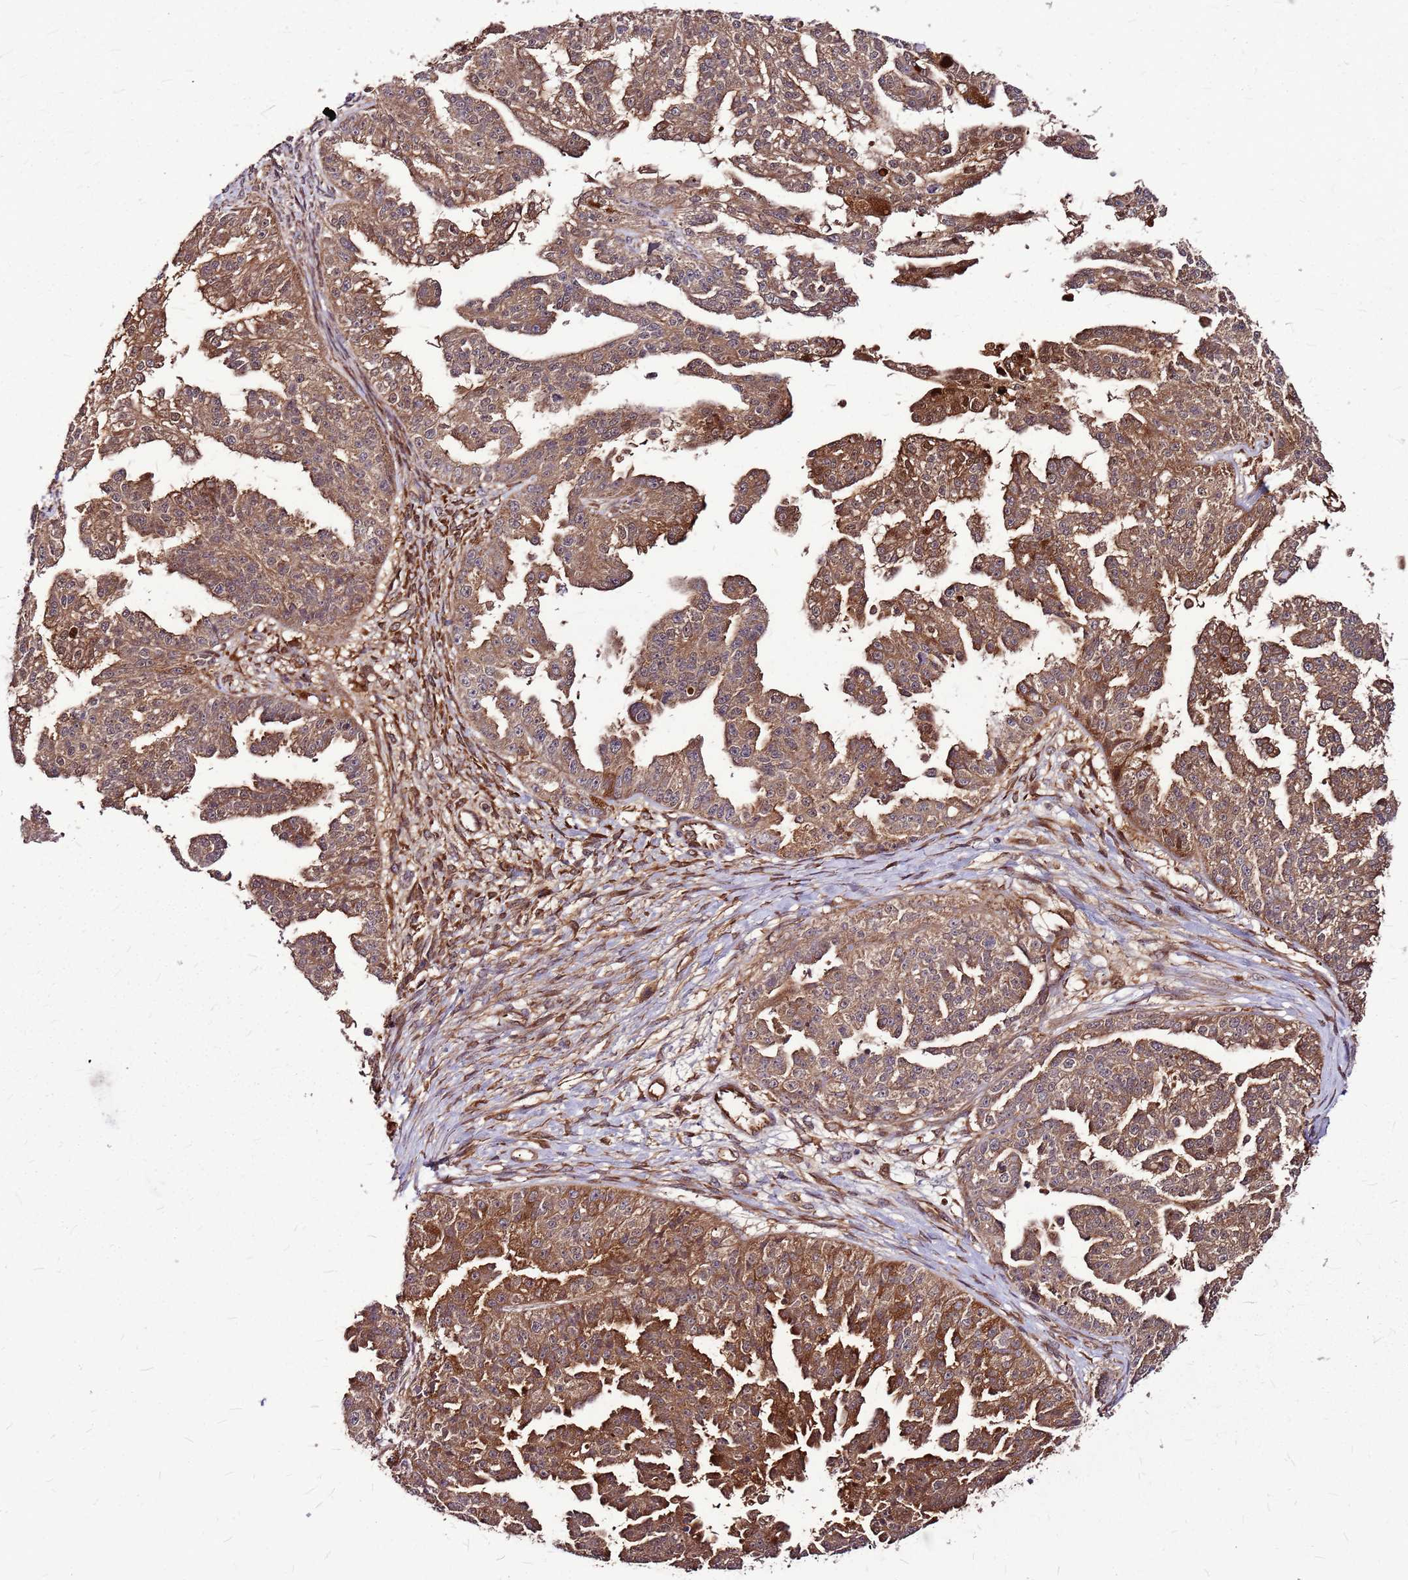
{"staining": {"intensity": "moderate", "quantity": ">75%", "location": "cytoplasmic/membranous"}, "tissue": "ovarian cancer", "cell_type": "Tumor cells", "image_type": "cancer", "snomed": [{"axis": "morphology", "description": "Cystadenocarcinoma, serous, NOS"}, {"axis": "topography", "description": "Ovary"}], "caption": "Tumor cells display medium levels of moderate cytoplasmic/membranous staining in approximately >75% of cells in human ovarian cancer (serous cystadenocarcinoma).", "gene": "LYPLAL1", "patient": {"sex": "female", "age": 58}}